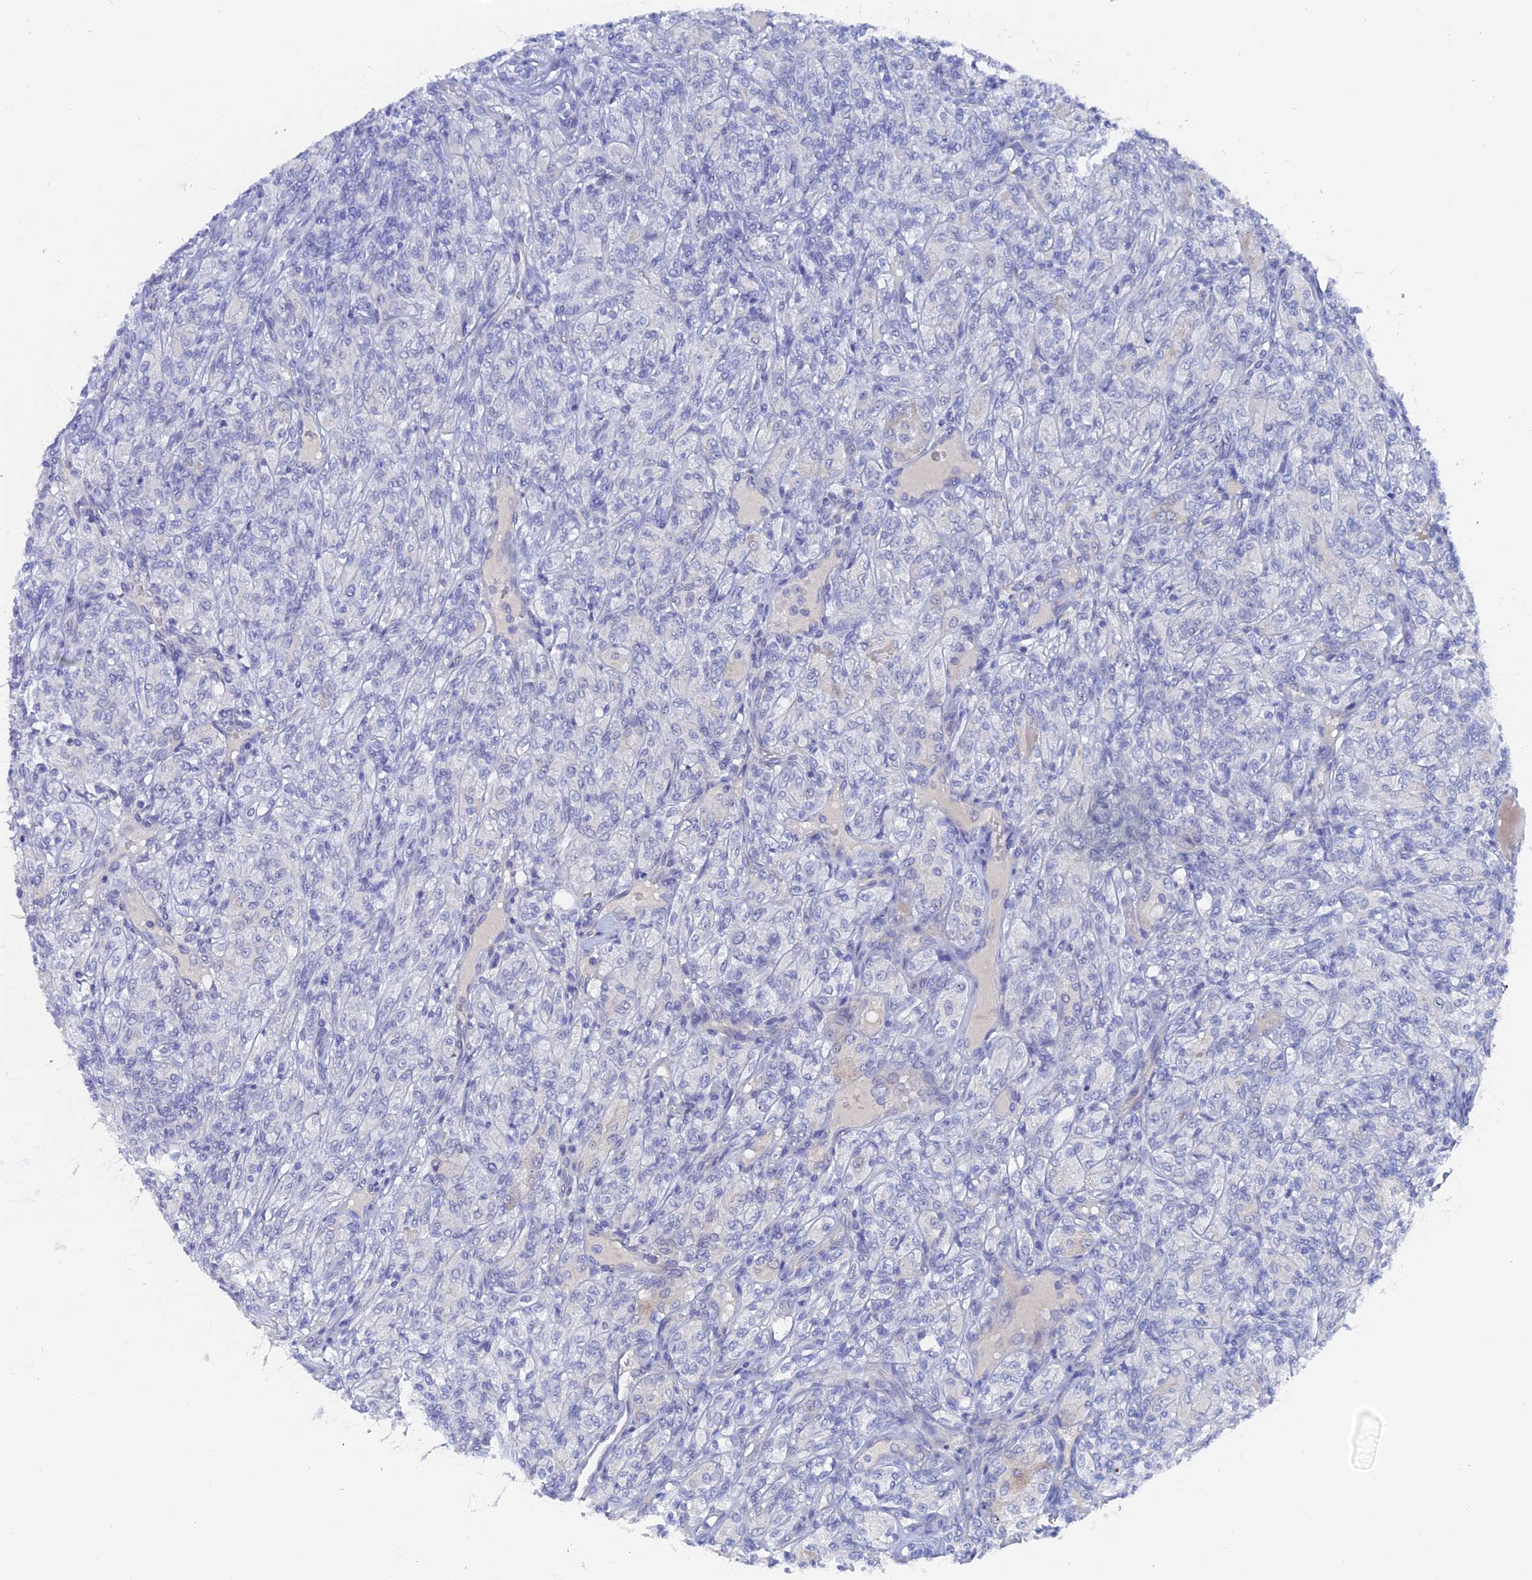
{"staining": {"intensity": "negative", "quantity": "none", "location": "none"}, "tissue": "renal cancer", "cell_type": "Tumor cells", "image_type": "cancer", "snomed": [{"axis": "morphology", "description": "Adenocarcinoma, NOS"}, {"axis": "topography", "description": "Kidney"}], "caption": "DAB (3,3'-diaminobenzidine) immunohistochemical staining of adenocarcinoma (renal) demonstrates no significant expression in tumor cells.", "gene": "DACT3", "patient": {"sex": "male", "age": 77}}